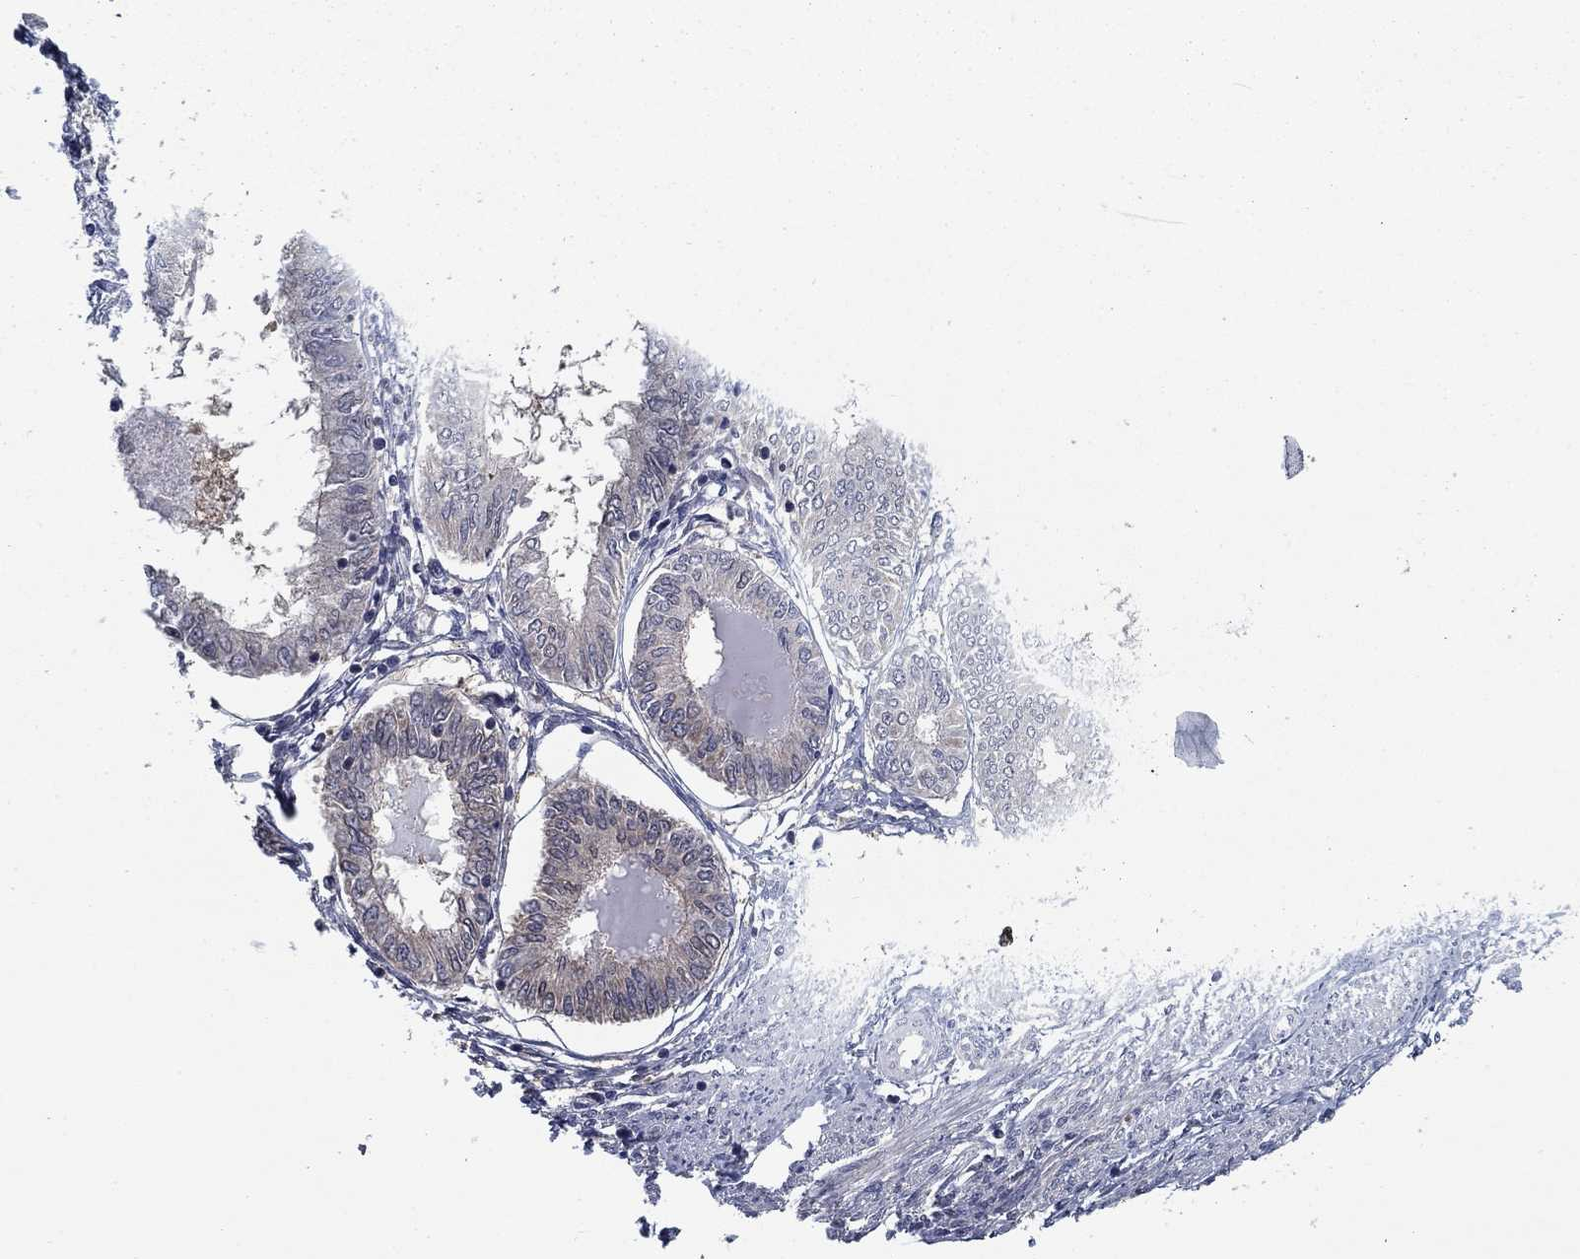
{"staining": {"intensity": "negative", "quantity": "none", "location": "none"}, "tissue": "endometrial cancer", "cell_type": "Tumor cells", "image_type": "cancer", "snomed": [{"axis": "morphology", "description": "Adenocarcinoma, NOS"}, {"axis": "topography", "description": "Endometrium"}], "caption": "Immunohistochemical staining of human endometrial cancer (adenocarcinoma) shows no significant expression in tumor cells.", "gene": "NIT2", "patient": {"sex": "female", "age": 68}}